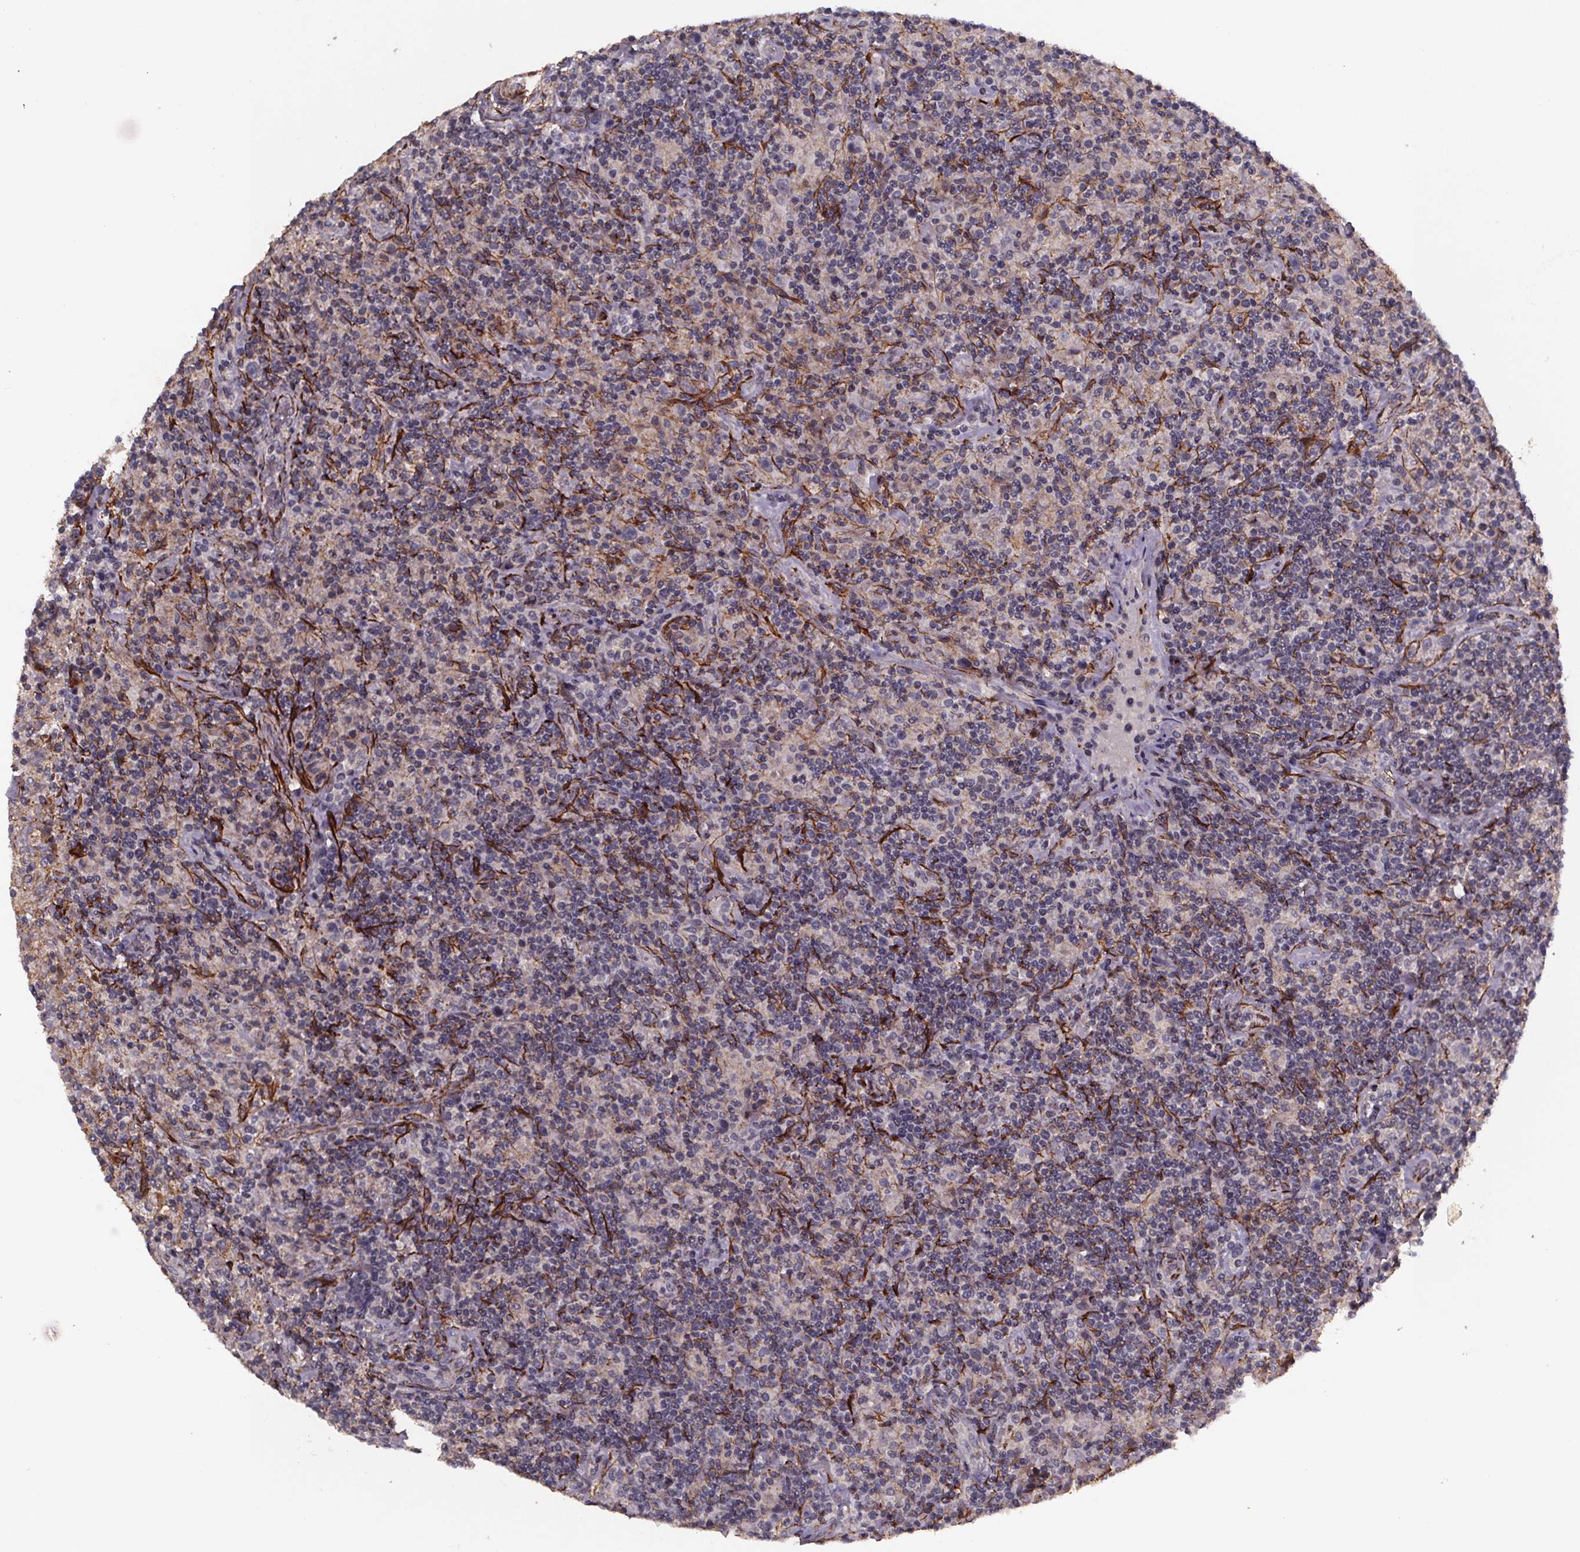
{"staining": {"intensity": "negative", "quantity": "none", "location": "none"}, "tissue": "lymphoma", "cell_type": "Tumor cells", "image_type": "cancer", "snomed": [{"axis": "morphology", "description": "Hodgkin's disease, NOS"}, {"axis": "topography", "description": "Lymph node"}], "caption": "Hodgkin's disease was stained to show a protein in brown. There is no significant staining in tumor cells.", "gene": "PALLD", "patient": {"sex": "male", "age": 70}}